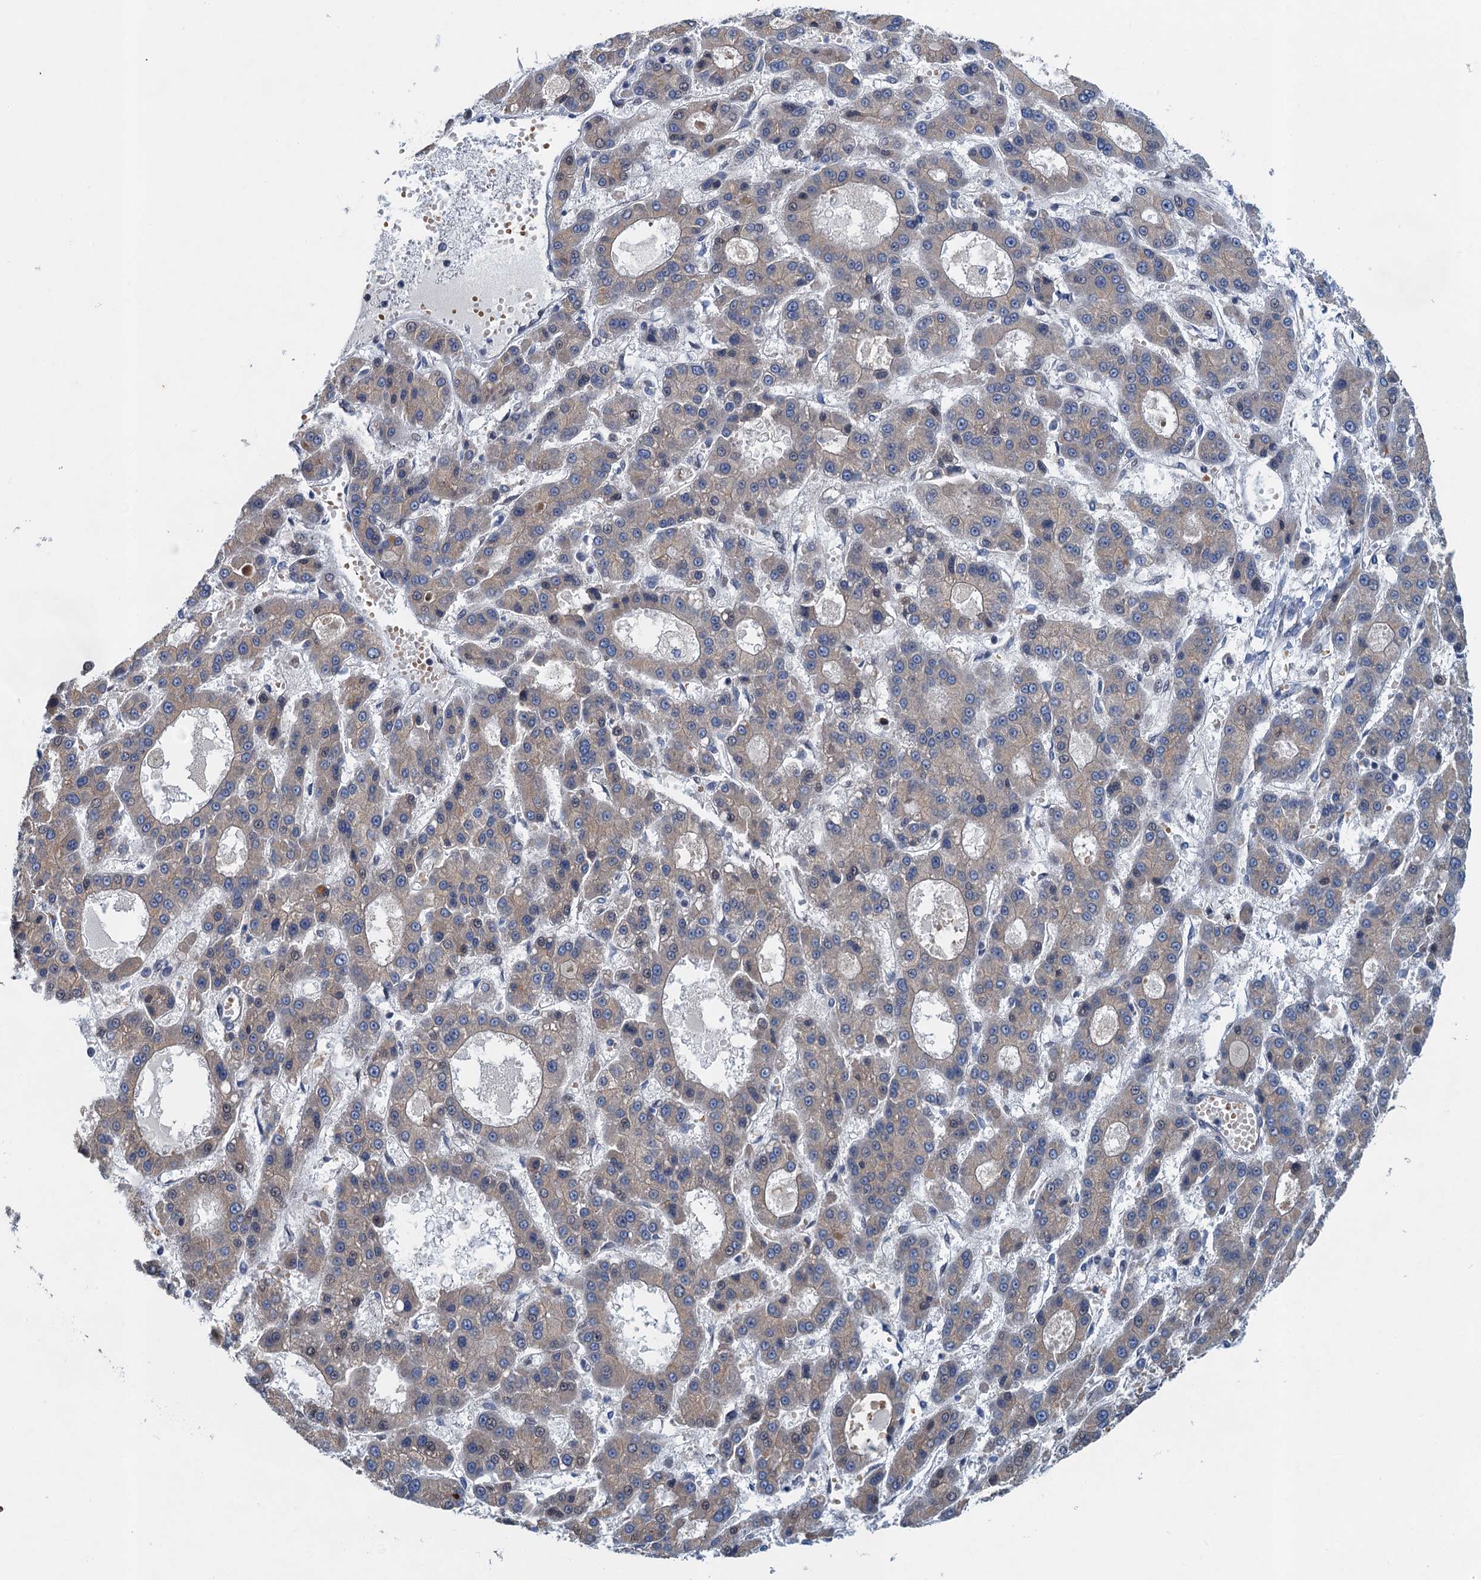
{"staining": {"intensity": "weak", "quantity": "25%-75%", "location": "cytoplasmic/membranous"}, "tissue": "liver cancer", "cell_type": "Tumor cells", "image_type": "cancer", "snomed": [{"axis": "morphology", "description": "Carcinoma, Hepatocellular, NOS"}, {"axis": "topography", "description": "Liver"}], "caption": "A high-resolution micrograph shows IHC staining of hepatocellular carcinoma (liver), which displays weak cytoplasmic/membranous positivity in approximately 25%-75% of tumor cells.", "gene": "NBEA", "patient": {"sex": "male", "age": 70}}